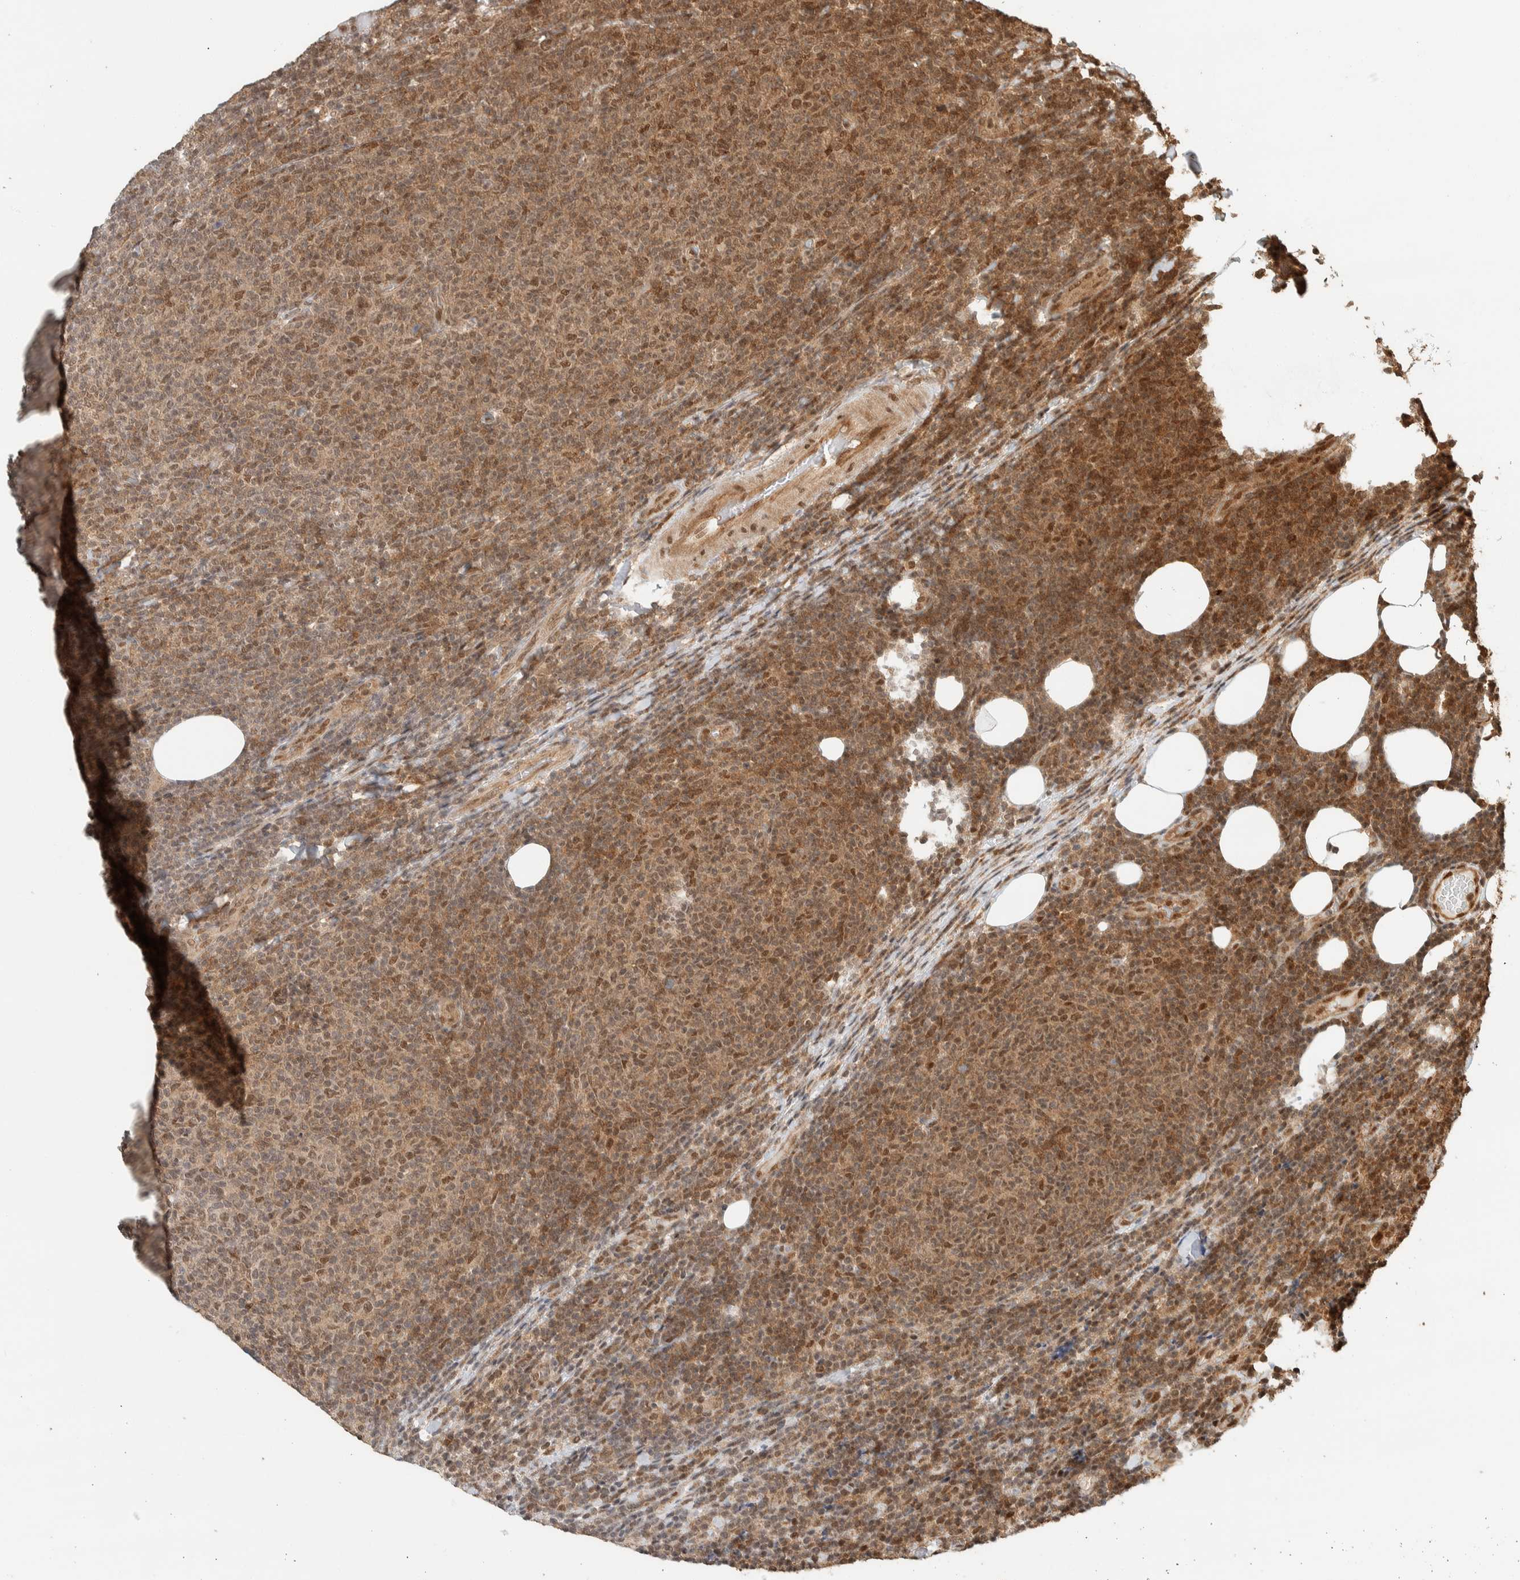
{"staining": {"intensity": "moderate", "quantity": ">75%", "location": "cytoplasmic/membranous,nuclear"}, "tissue": "lymphoma", "cell_type": "Tumor cells", "image_type": "cancer", "snomed": [{"axis": "morphology", "description": "Malignant lymphoma, non-Hodgkin's type, Low grade"}, {"axis": "topography", "description": "Lymph node"}], "caption": "High-magnification brightfield microscopy of lymphoma stained with DAB (3,3'-diaminobenzidine) (brown) and counterstained with hematoxylin (blue). tumor cells exhibit moderate cytoplasmic/membranous and nuclear expression is identified in approximately>75% of cells. Using DAB (brown) and hematoxylin (blue) stains, captured at high magnification using brightfield microscopy.", "gene": "ZBTB2", "patient": {"sex": "male", "age": 66}}